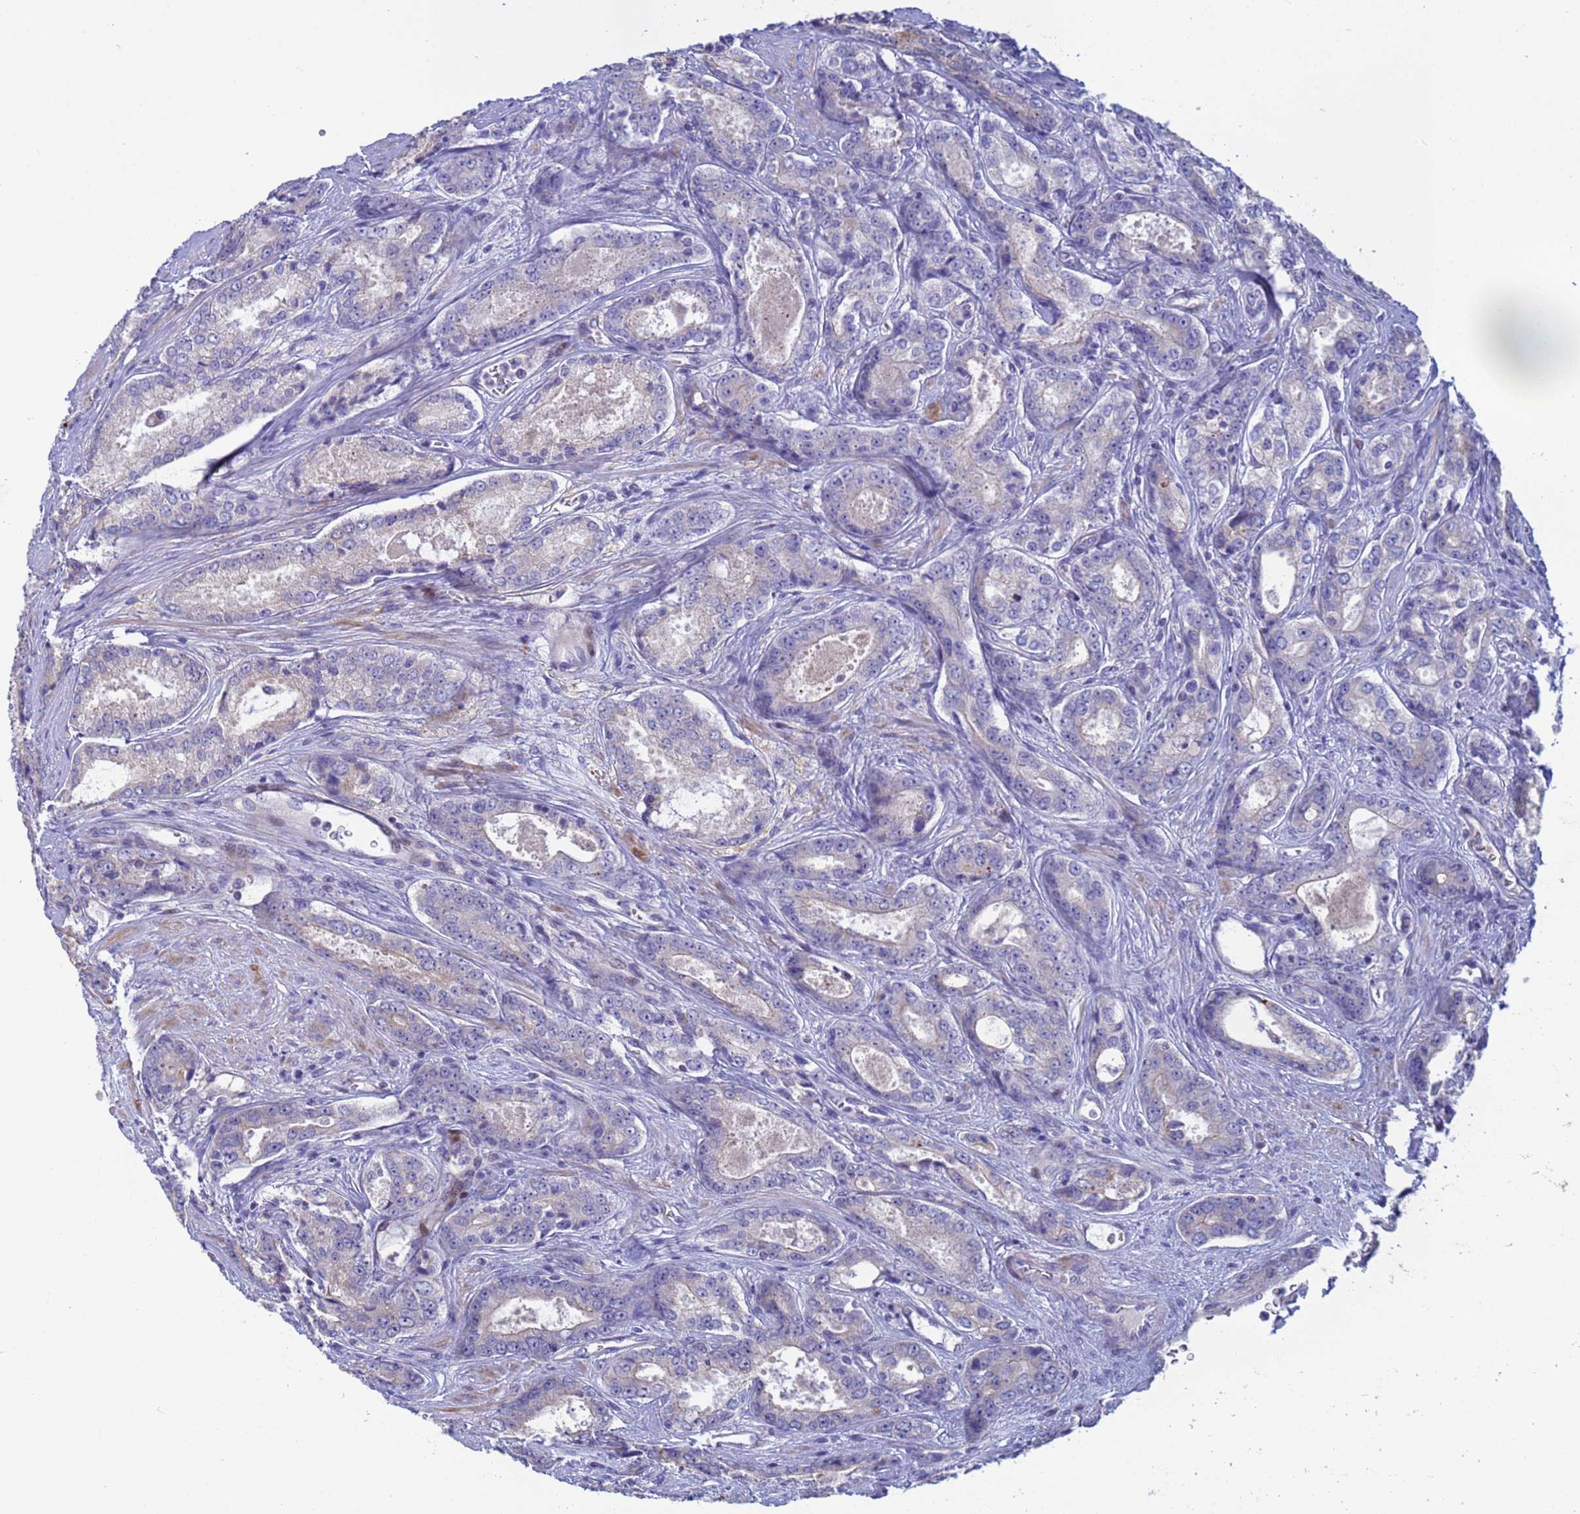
{"staining": {"intensity": "negative", "quantity": "none", "location": "none"}, "tissue": "prostate cancer", "cell_type": "Tumor cells", "image_type": "cancer", "snomed": [{"axis": "morphology", "description": "Adenocarcinoma, Low grade"}, {"axis": "topography", "description": "Prostate"}], "caption": "A high-resolution photomicrograph shows immunohistochemistry (IHC) staining of prostate cancer, which reveals no significant positivity in tumor cells.", "gene": "PPP6R1", "patient": {"sex": "male", "age": 68}}